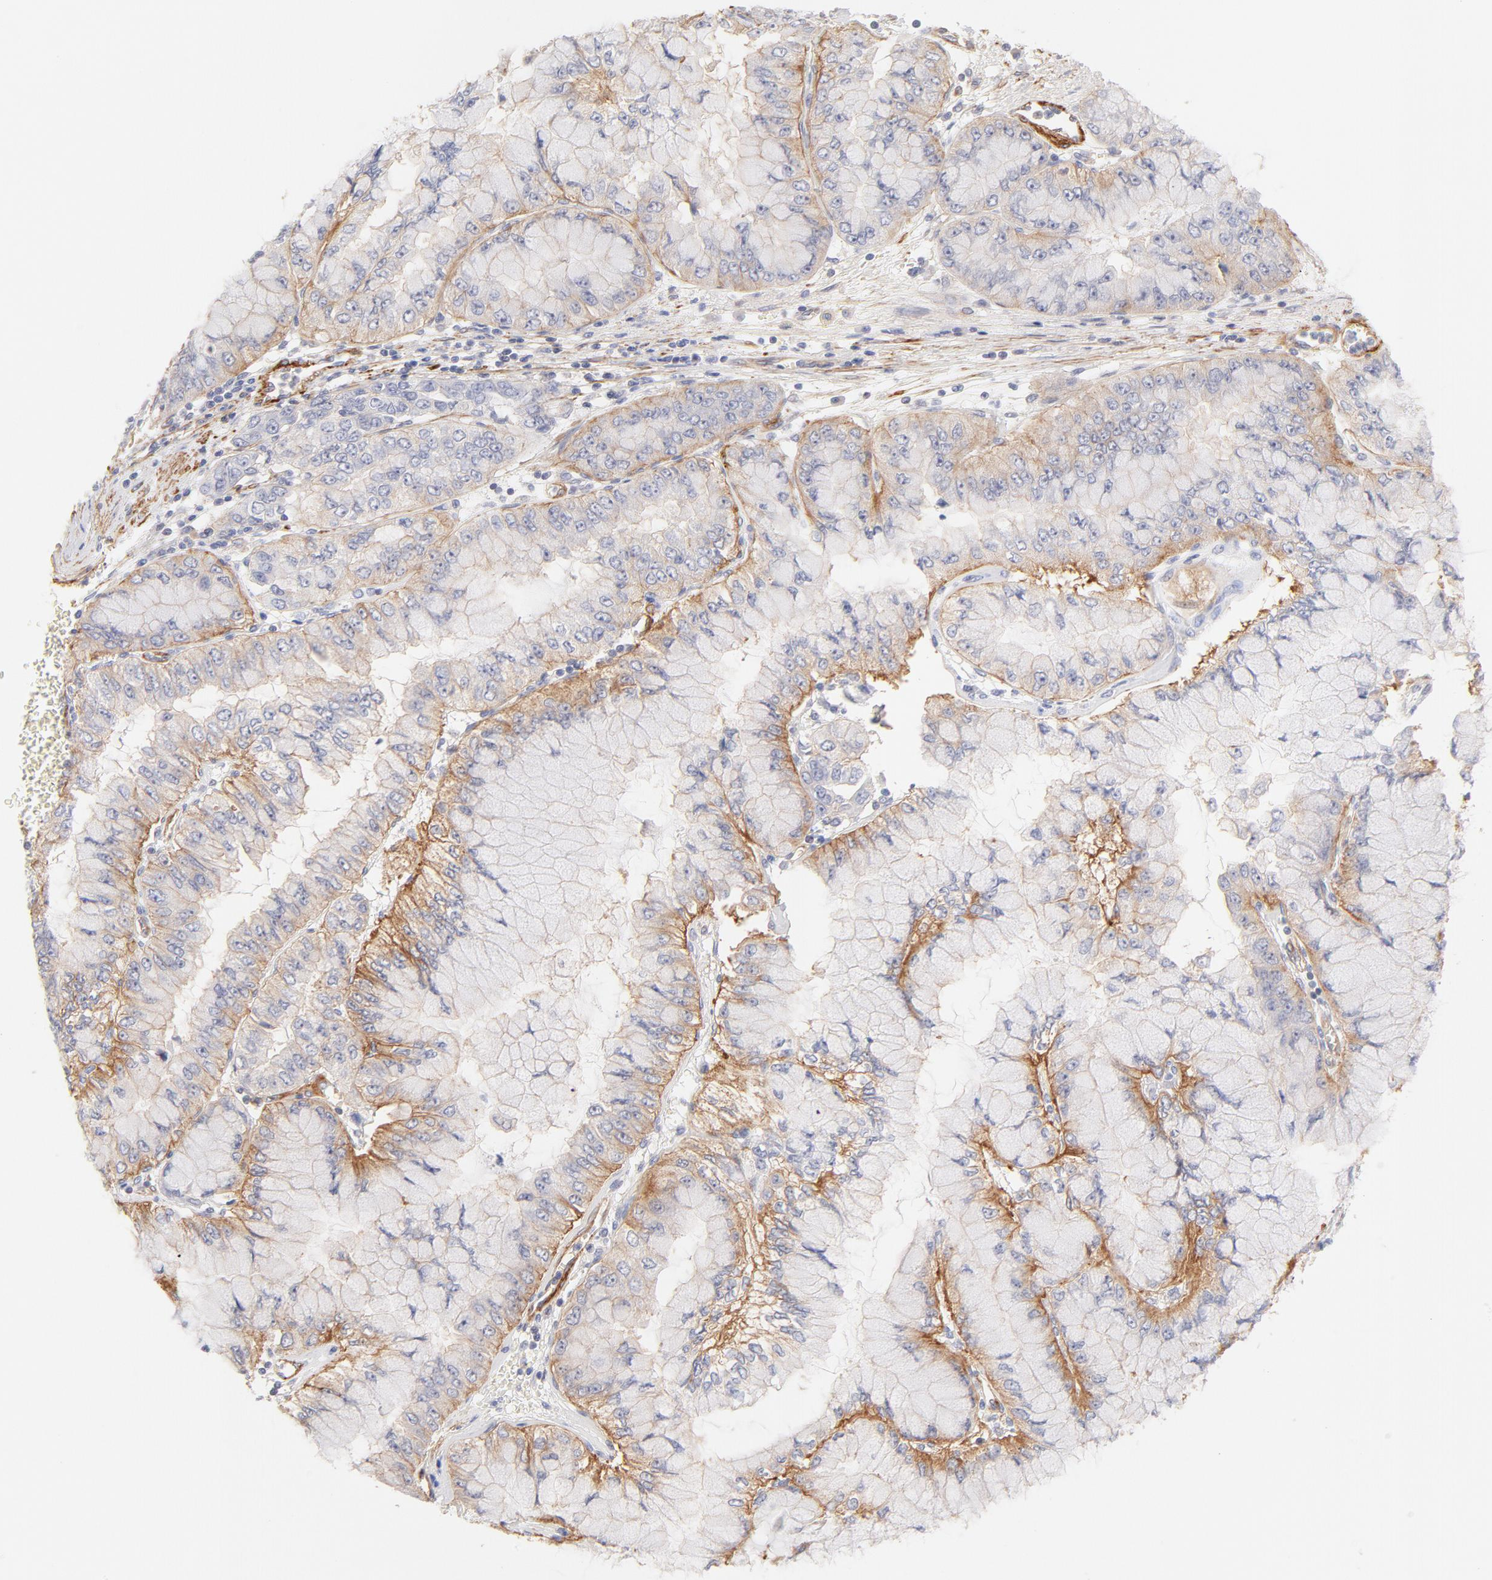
{"staining": {"intensity": "moderate", "quantity": ">75%", "location": "cytoplasmic/membranous"}, "tissue": "liver cancer", "cell_type": "Tumor cells", "image_type": "cancer", "snomed": [{"axis": "morphology", "description": "Cholangiocarcinoma"}, {"axis": "topography", "description": "Liver"}], "caption": "Protein staining by immunohistochemistry demonstrates moderate cytoplasmic/membranous staining in approximately >75% of tumor cells in liver cancer.", "gene": "LDLRAP1", "patient": {"sex": "female", "age": 79}}